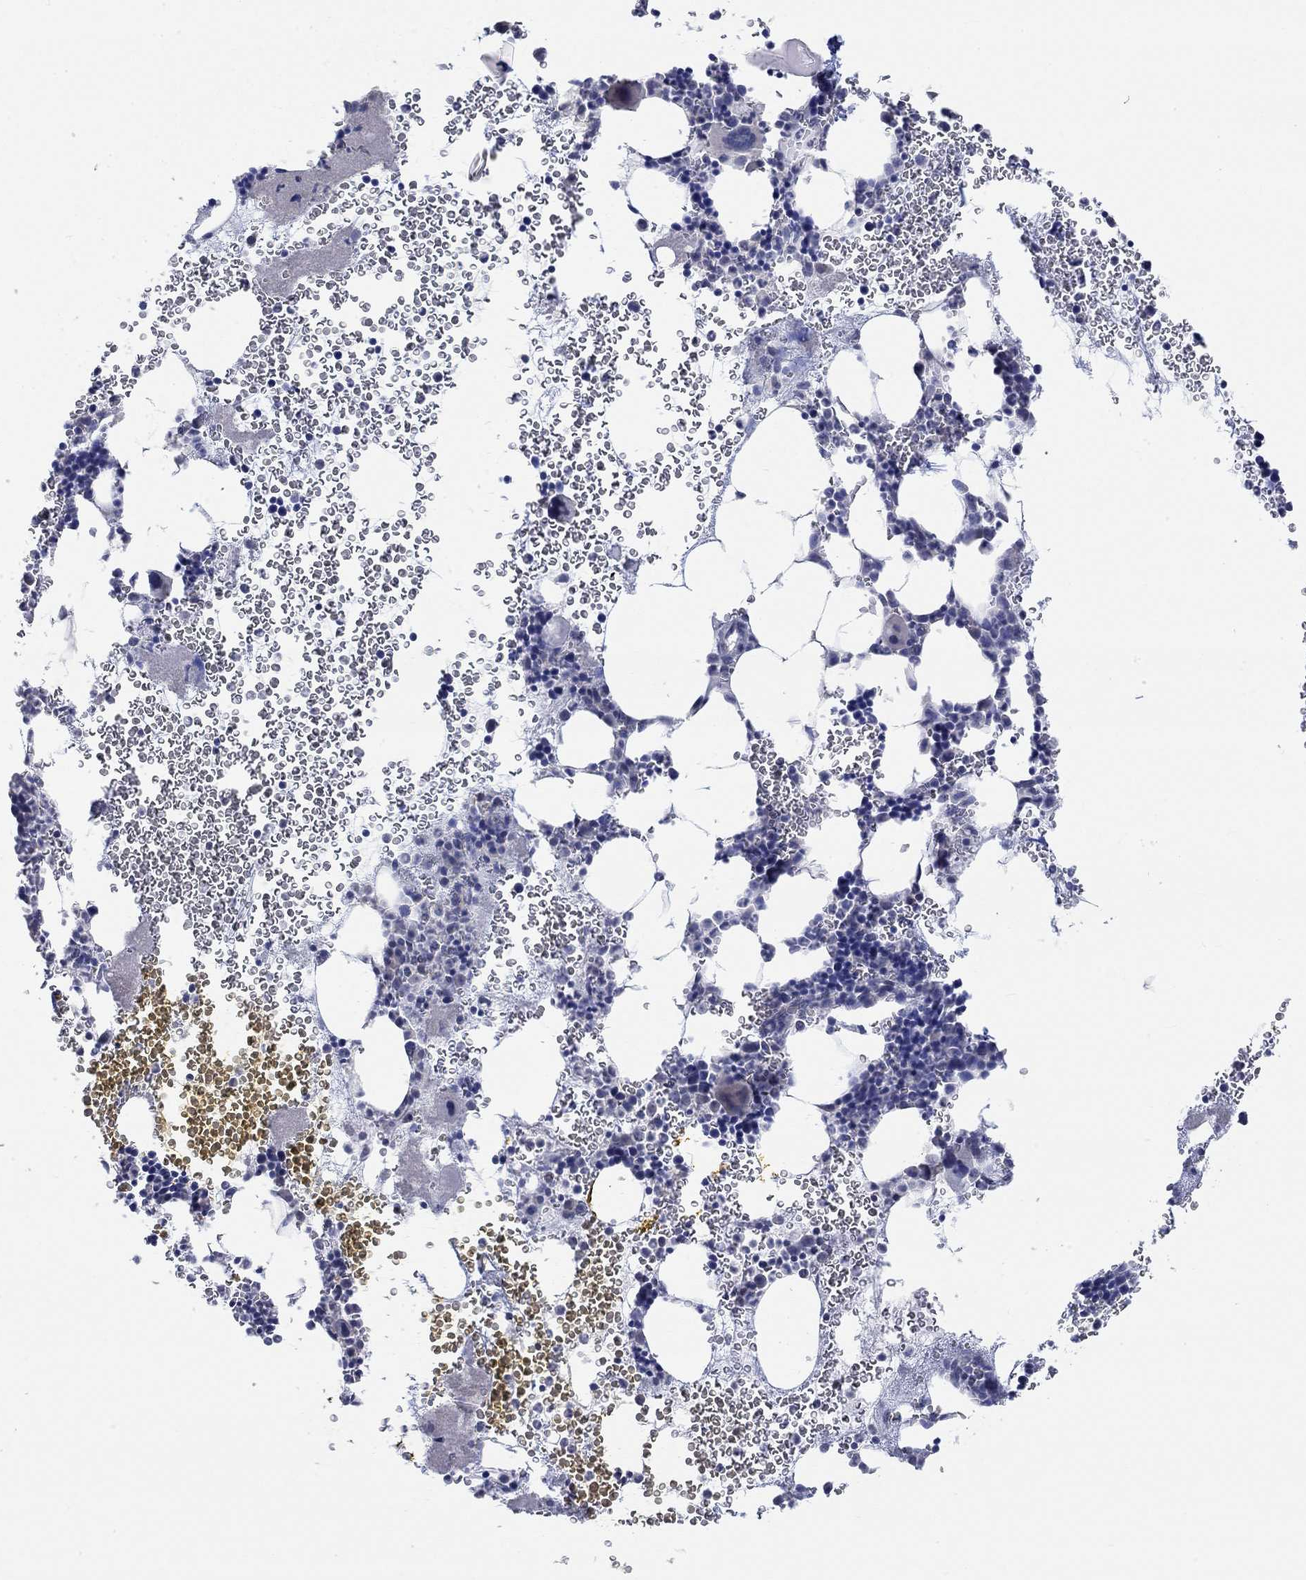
{"staining": {"intensity": "negative", "quantity": "none", "location": "none"}, "tissue": "bone marrow", "cell_type": "Hematopoietic cells", "image_type": "normal", "snomed": [{"axis": "morphology", "description": "Normal tissue, NOS"}, {"axis": "topography", "description": "Bone marrow"}], "caption": "The photomicrograph reveals no significant expression in hematopoietic cells of bone marrow.", "gene": "PNMA5", "patient": {"sex": "male", "age": 44}}